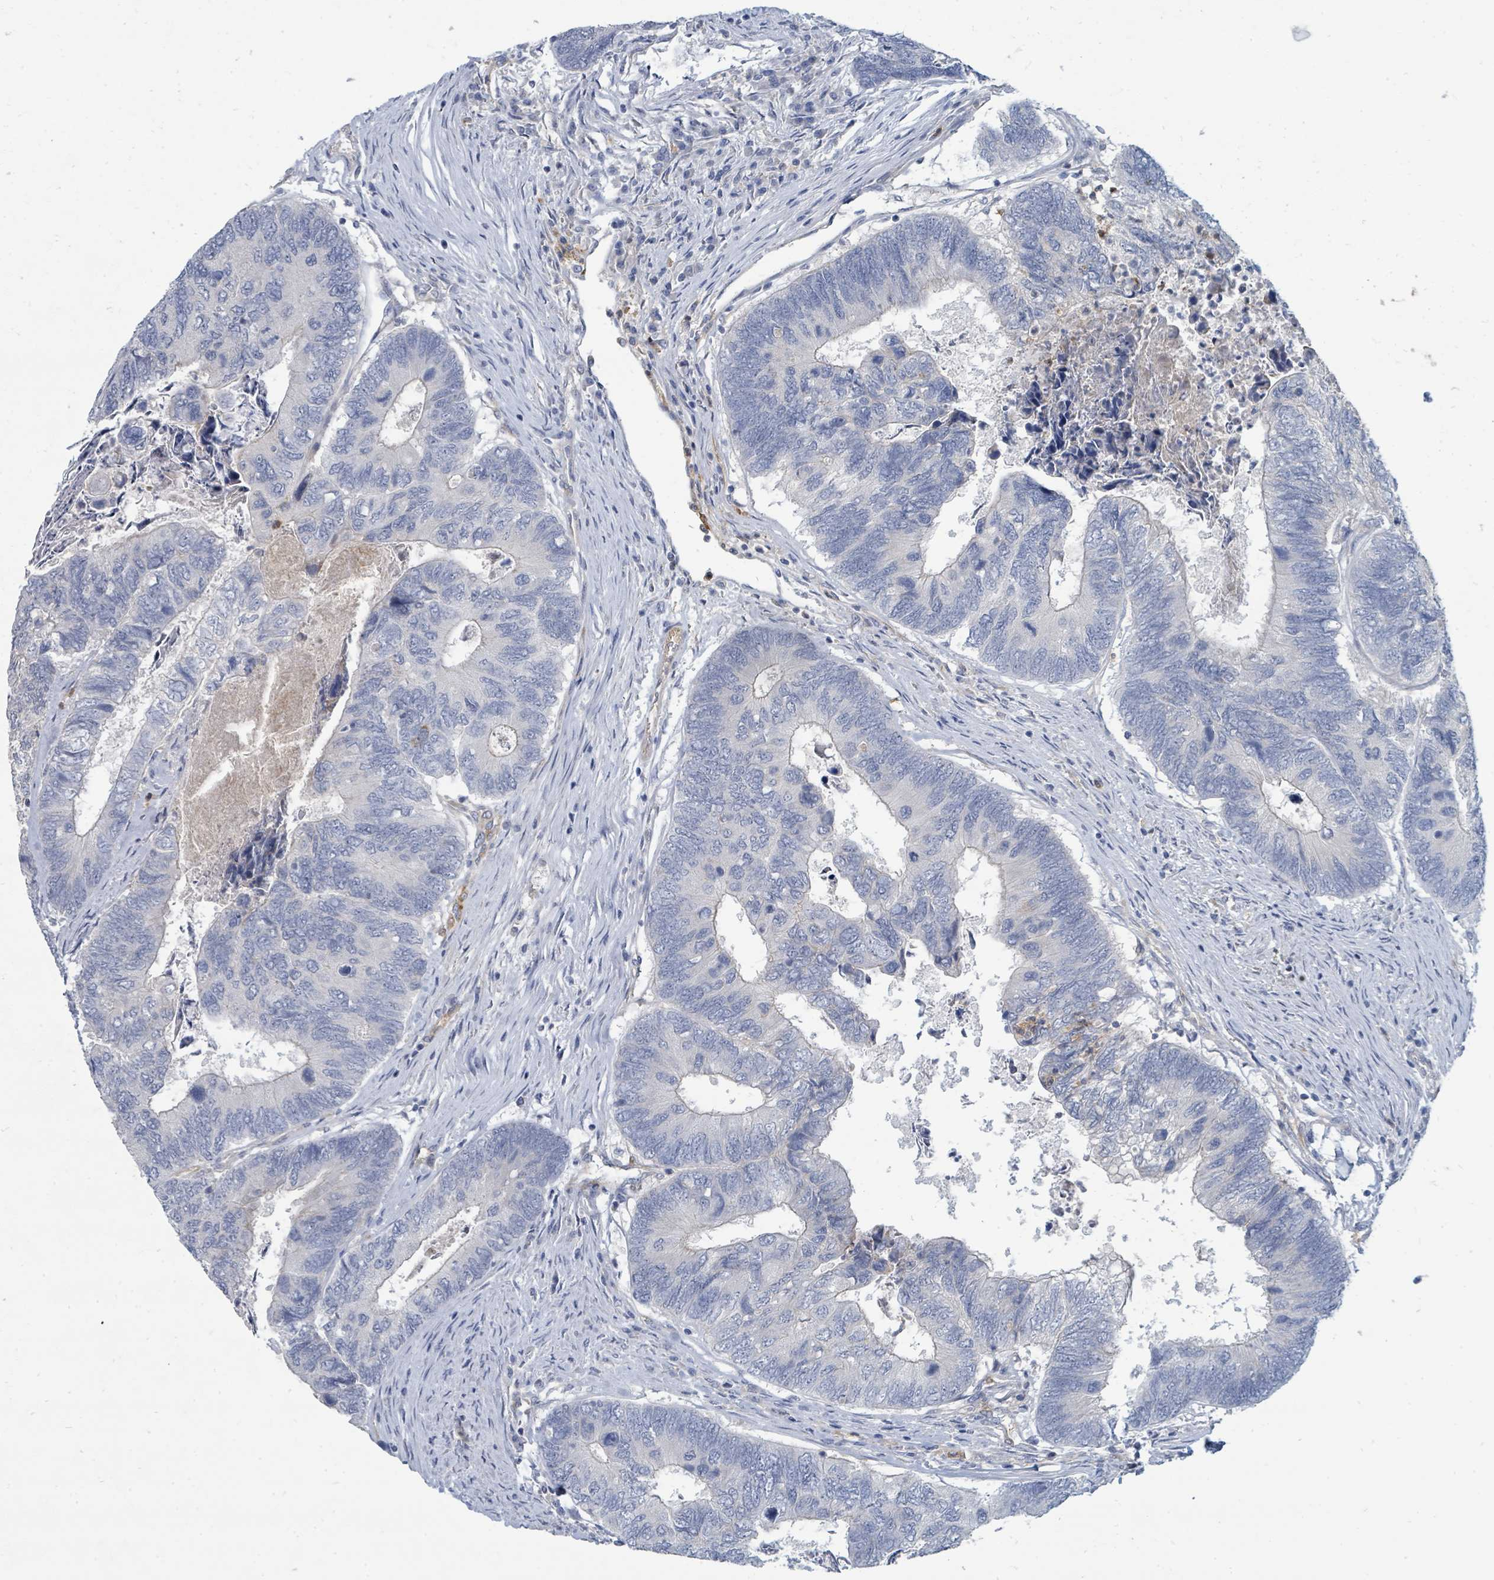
{"staining": {"intensity": "negative", "quantity": "none", "location": "none"}, "tissue": "colorectal cancer", "cell_type": "Tumor cells", "image_type": "cancer", "snomed": [{"axis": "morphology", "description": "Adenocarcinoma, NOS"}, {"axis": "topography", "description": "Colon"}], "caption": "A histopathology image of colorectal adenocarcinoma stained for a protein shows no brown staining in tumor cells.", "gene": "IFIT1", "patient": {"sex": "female", "age": 67}}